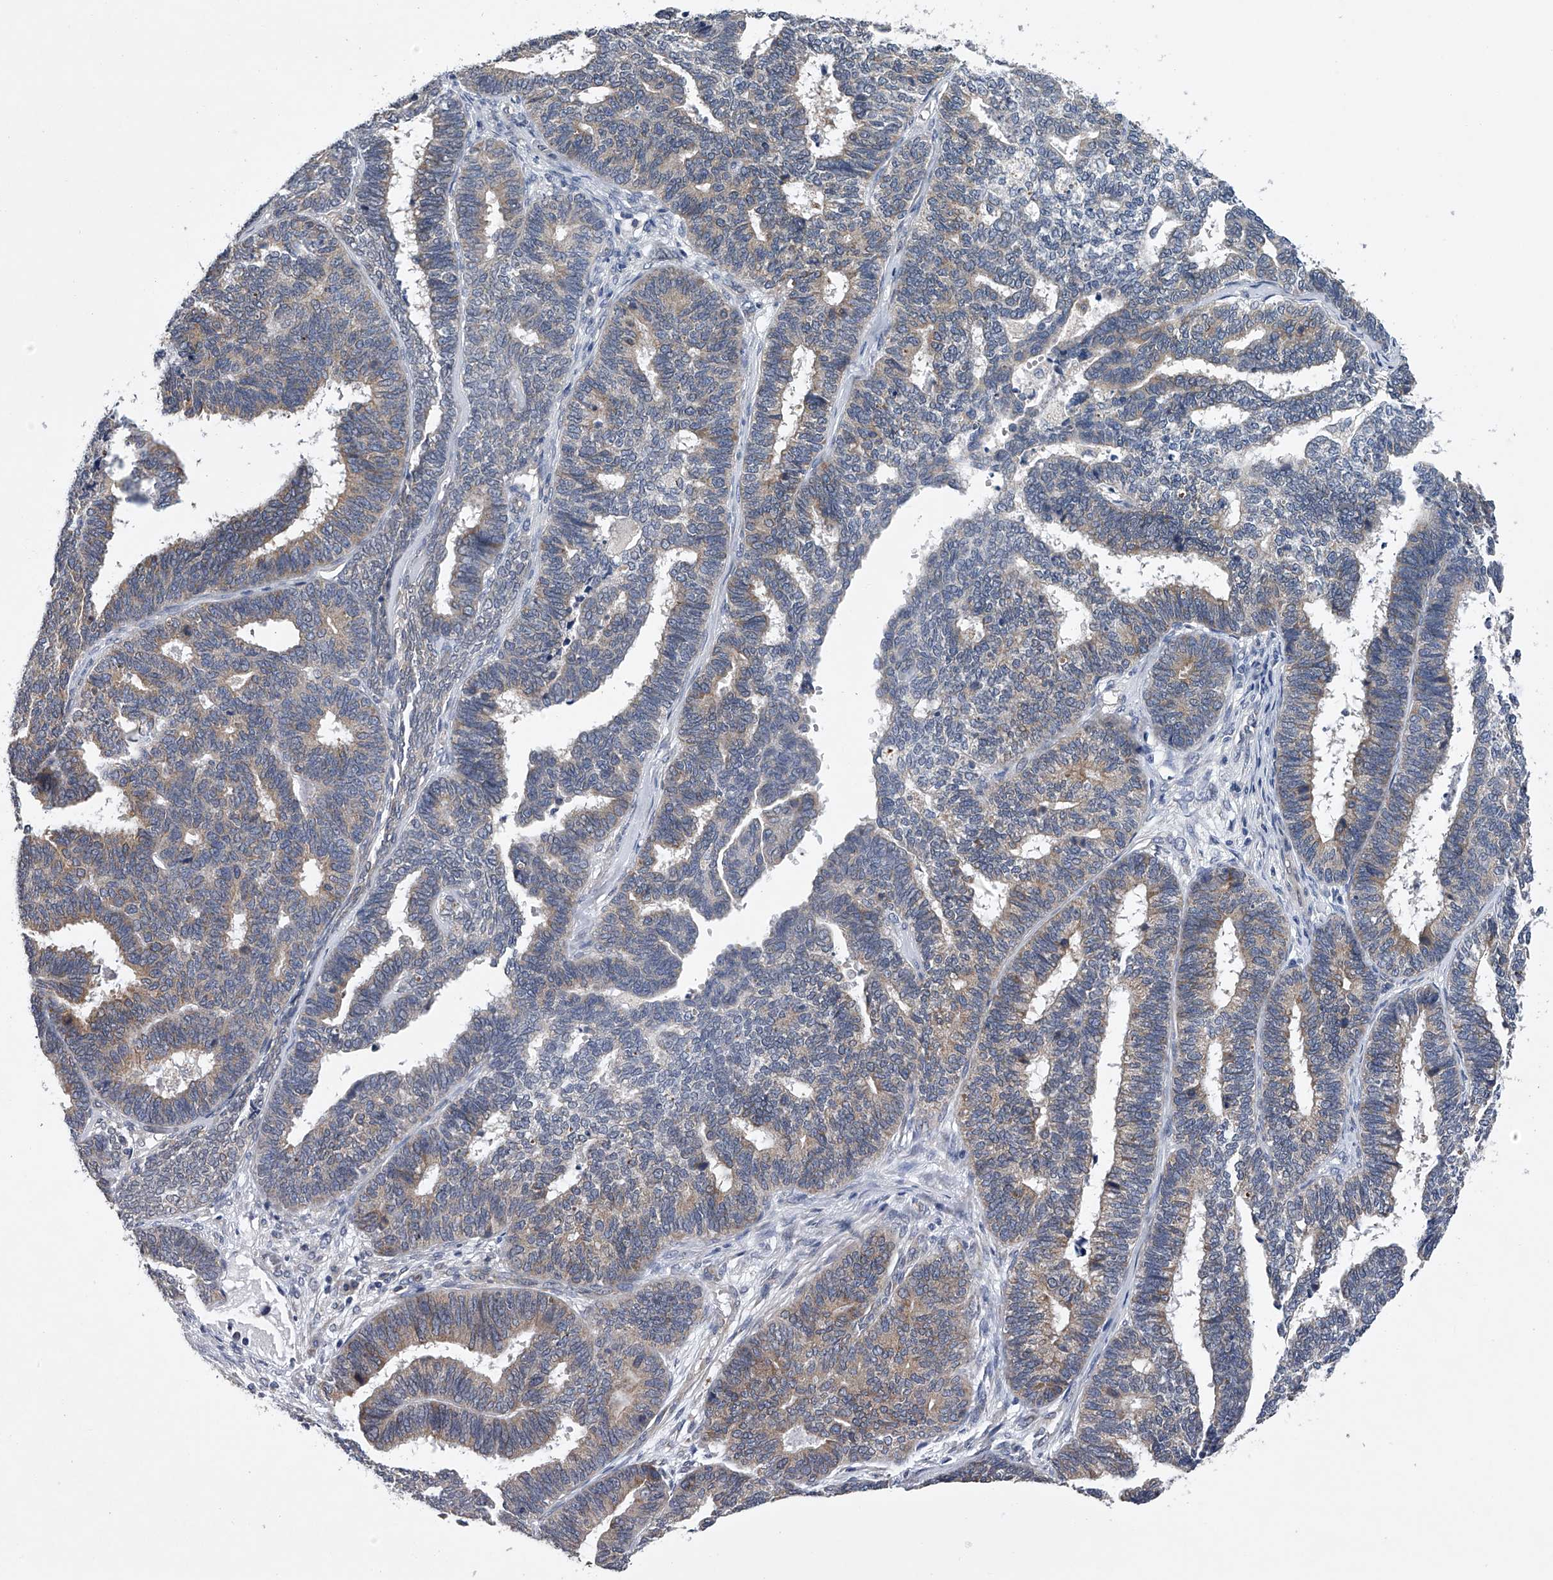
{"staining": {"intensity": "weak", "quantity": "25%-75%", "location": "cytoplasmic/membranous"}, "tissue": "endometrial cancer", "cell_type": "Tumor cells", "image_type": "cancer", "snomed": [{"axis": "morphology", "description": "Adenocarcinoma, NOS"}, {"axis": "topography", "description": "Endometrium"}], "caption": "IHC of endometrial adenocarcinoma shows low levels of weak cytoplasmic/membranous staining in about 25%-75% of tumor cells. (brown staining indicates protein expression, while blue staining denotes nuclei).", "gene": "RNF5", "patient": {"sex": "female", "age": 70}}